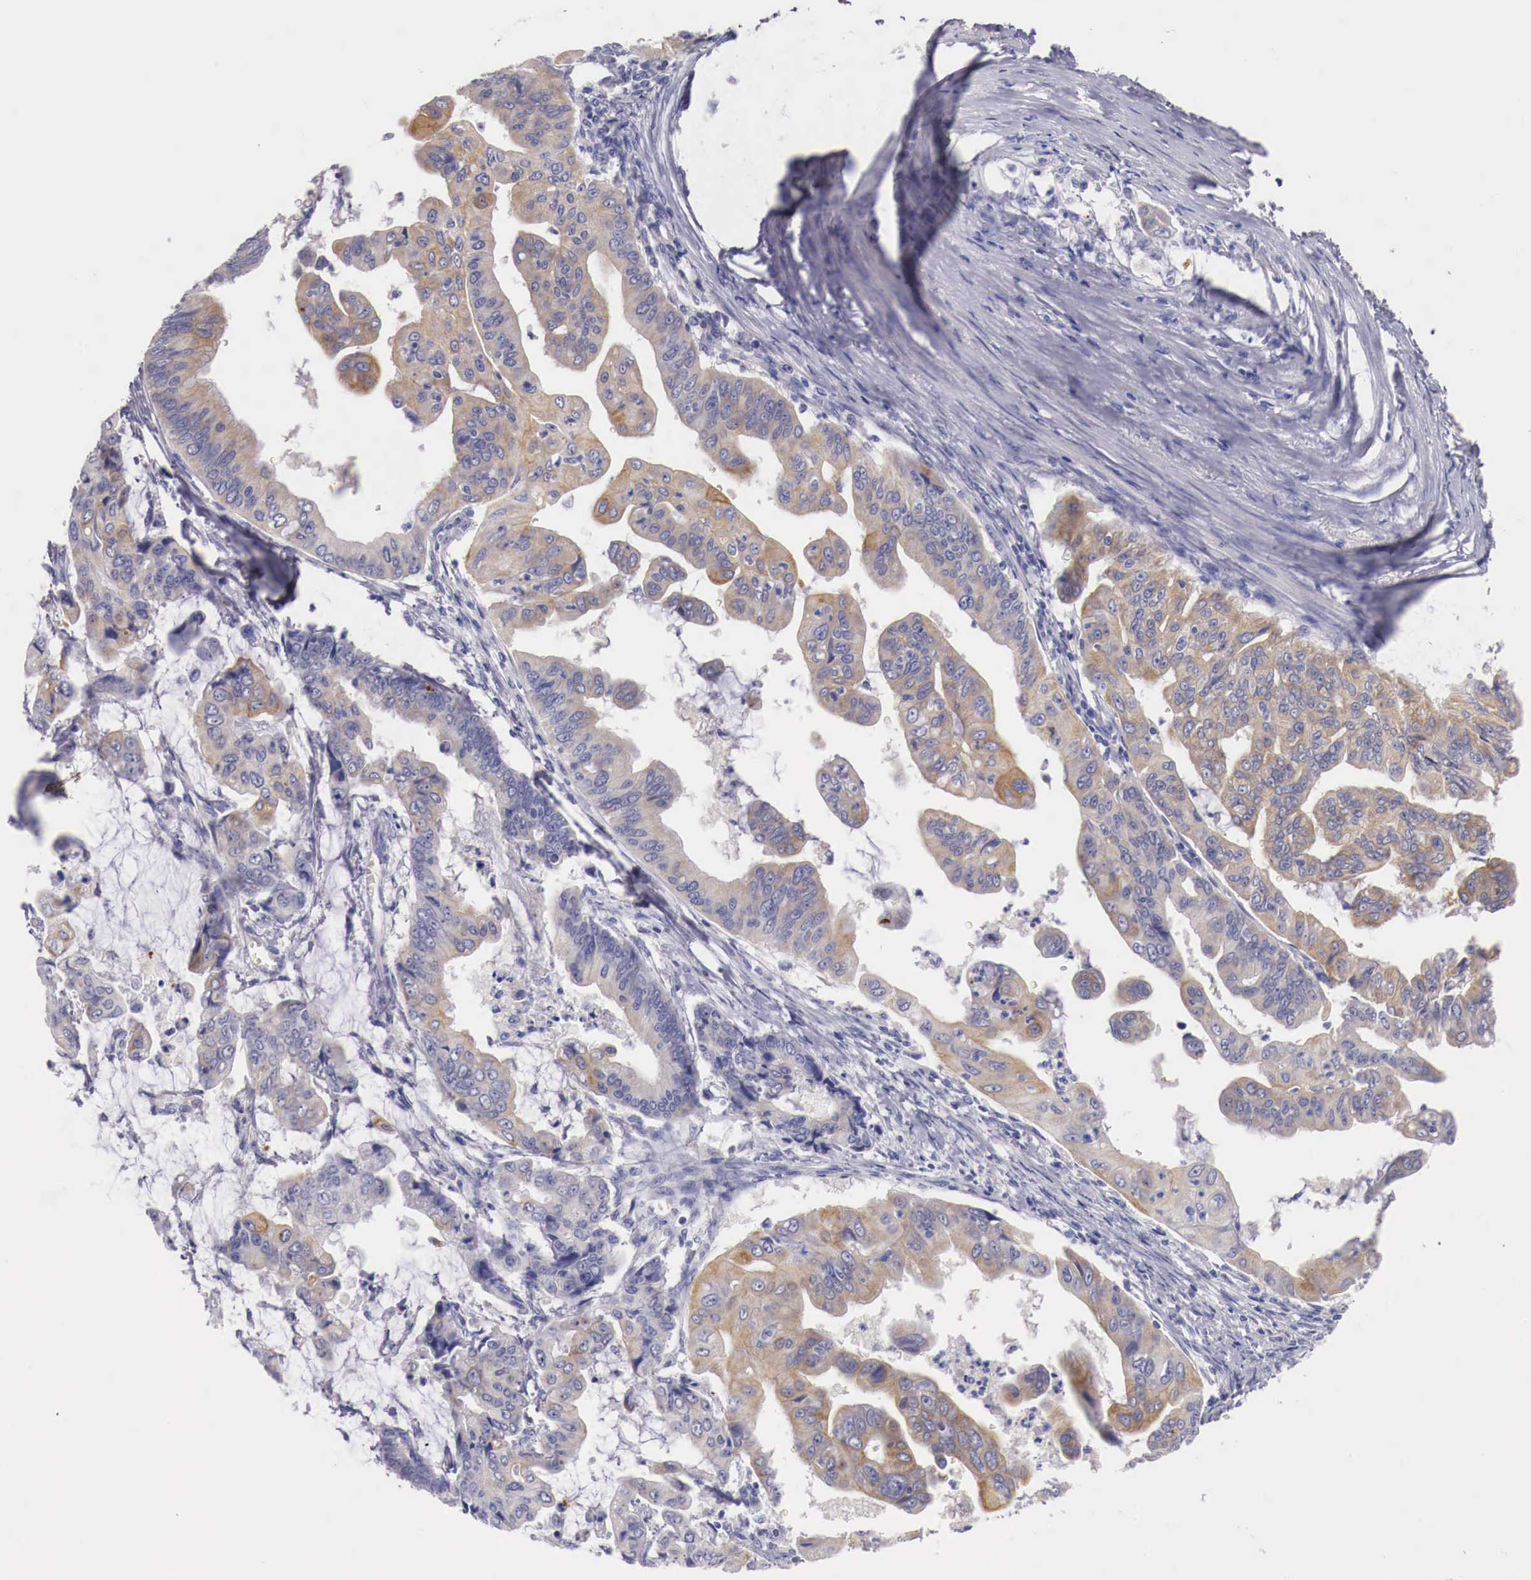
{"staining": {"intensity": "weak", "quantity": ">75%", "location": "cytoplasmic/membranous"}, "tissue": "stomach cancer", "cell_type": "Tumor cells", "image_type": "cancer", "snomed": [{"axis": "morphology", "description": "Adenocarcinoma, NOS"}, {"axis": "topography", "description": "Stomach, upper"}], "caption": "Immunohistochemistry of stomach cancer displays low levels of weak cytoplasmic/membranous staining in approximately >75% of tumor cells.", "gene": "NREP", "patient": {"sex": "male", "age": 80}}